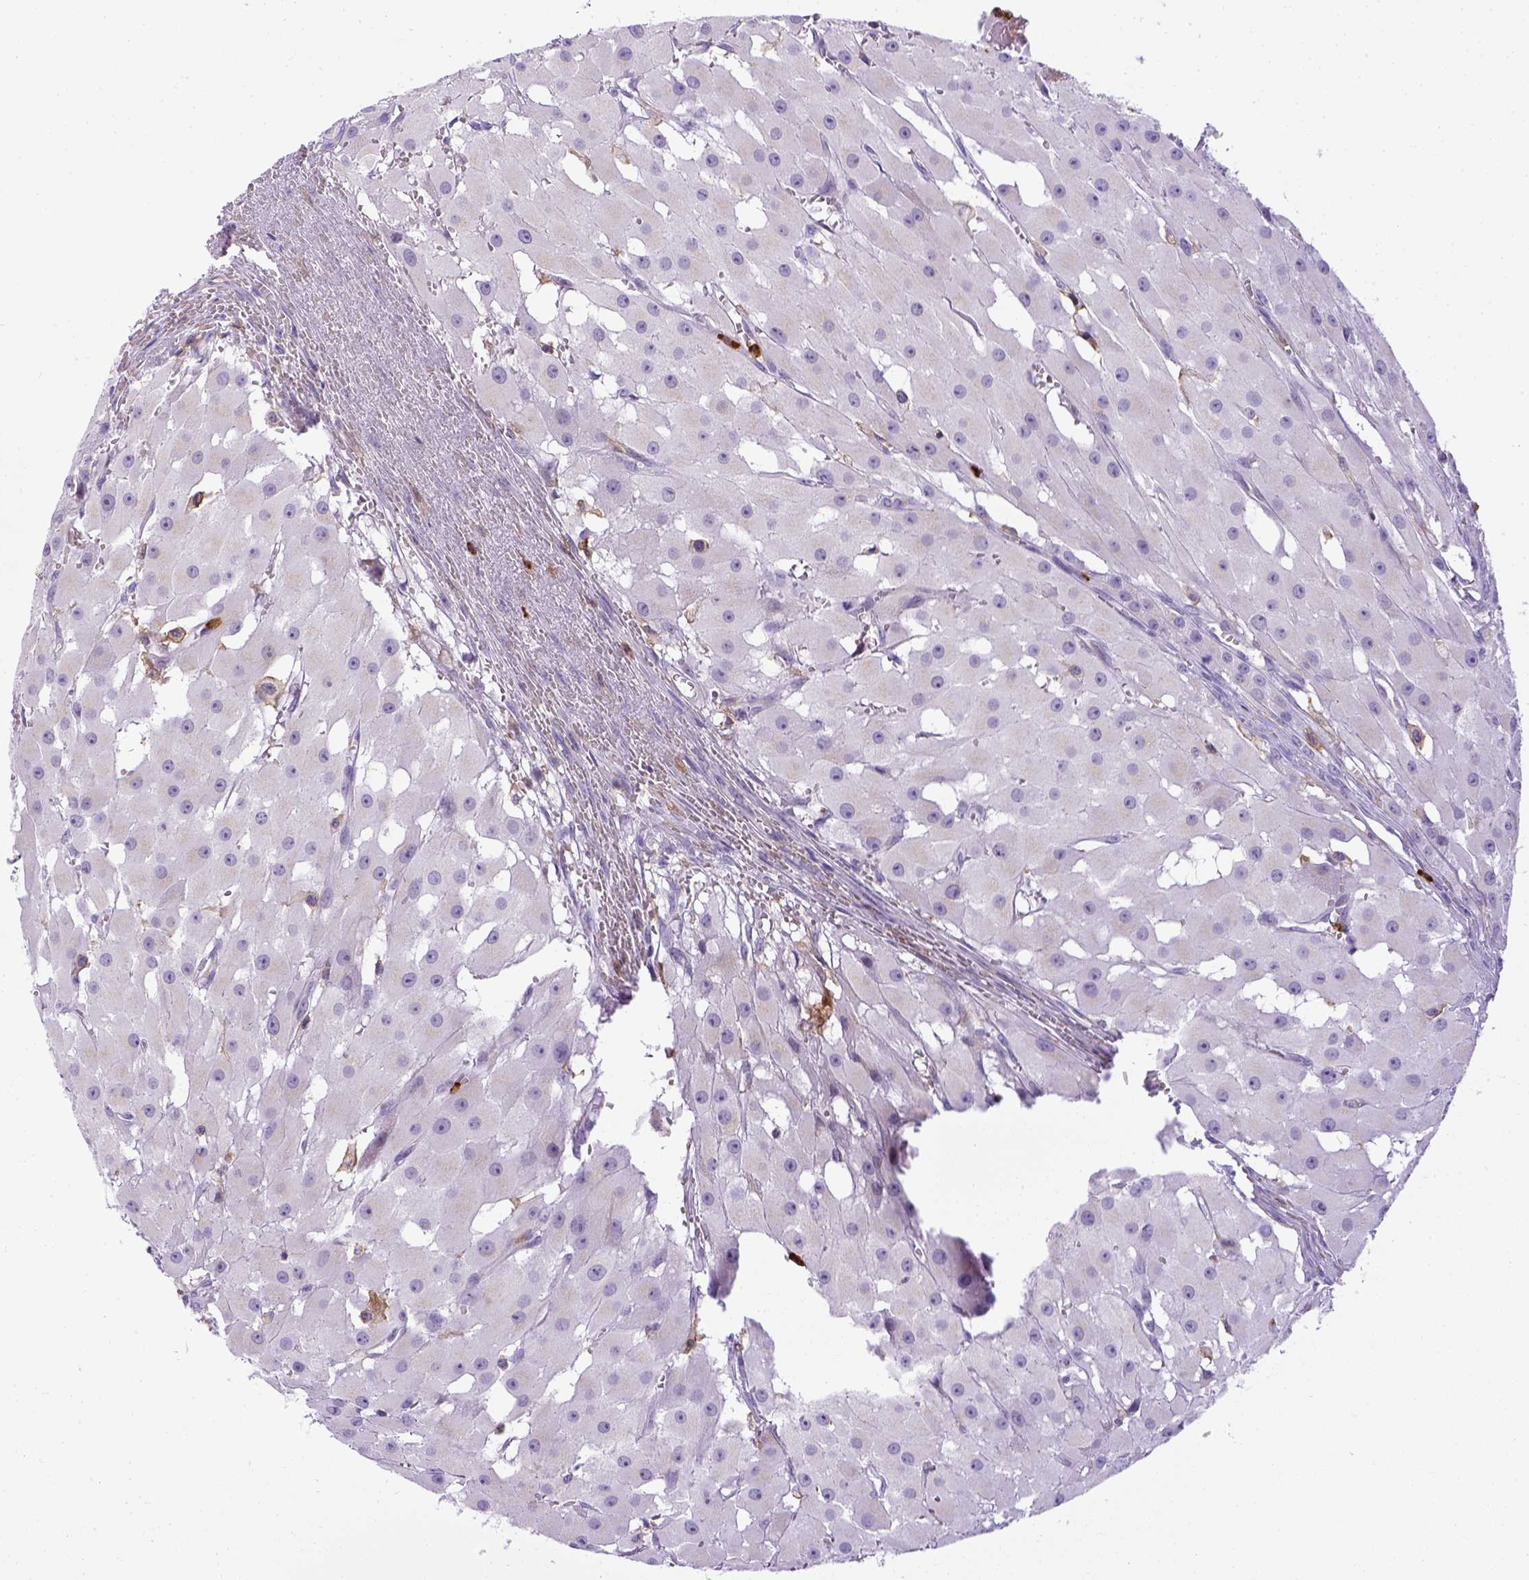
{"staining": {"intensity": "negative", "quantity": "none", "location": "none"}, "tissue": "ovary", "cell_type": "Ovarian stroma cells", "image_type": "normal", "snomed": [{"axis": "morphology", "description": "Normal tissue, NOS"}, {"axis": "topography", "description": "Ovary"}], "caption": "Immunohistochemistry (IHC) of unremarkable human ovary displays no expression in ovarian stroma cells.", "gene": "ITGAM", "patient": {"sex": "female", "age": 37}}